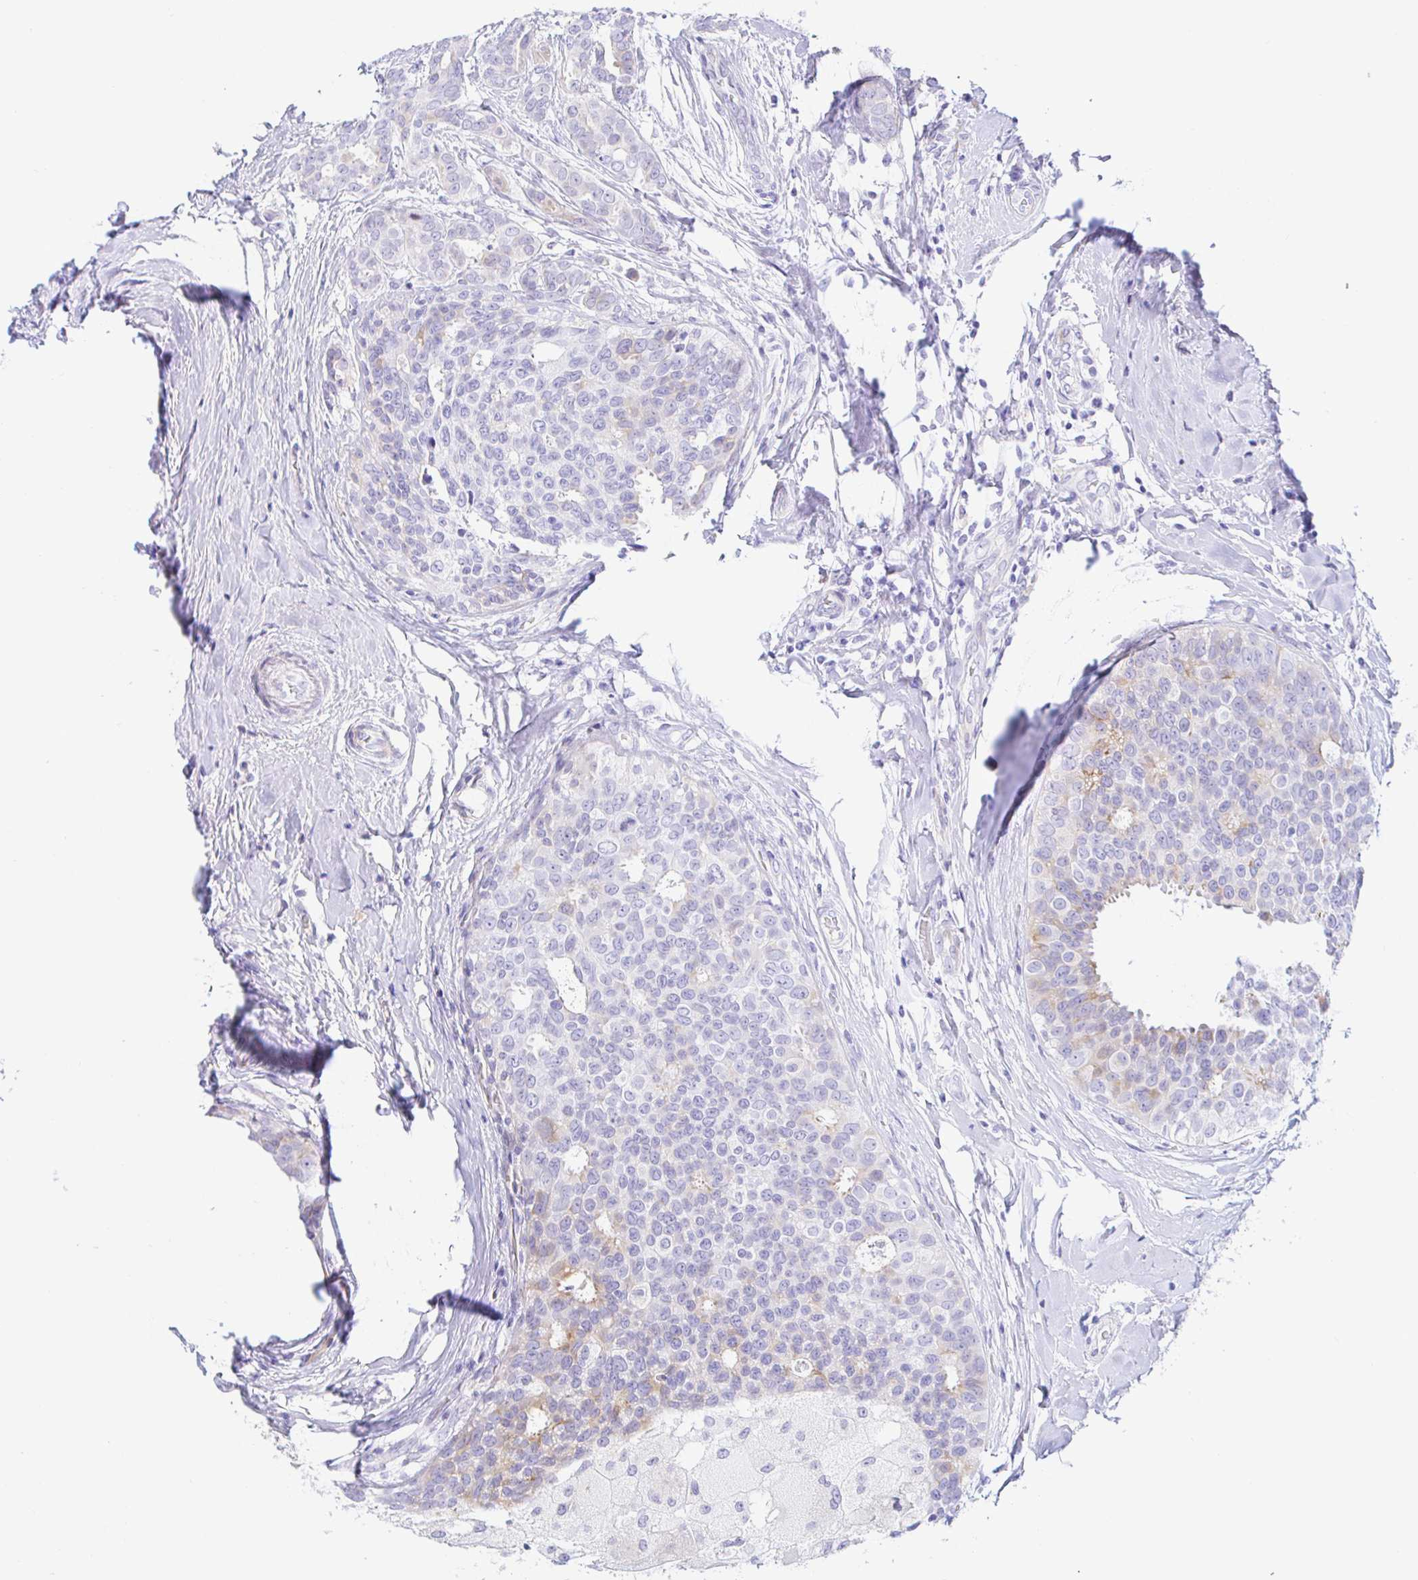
{"staining": {"intensity": "weak", "quantity": "<25%", "location": "cytoplasmic/membranous"}, "tissue": "breast cancer", "cell_type": "Tumor cells", "image_type": "cancer", "snomed": [{"axis": "morphology", "description": "Duct carcinoma"}, {"axis": "topography", "description": "Breast"}], "caption": "Immunohistochemical staining of breast cancer displays no significant positivity in tumor cells.", "gene": "PINLYP", "patient": {"sex": "female", "age": 45}}